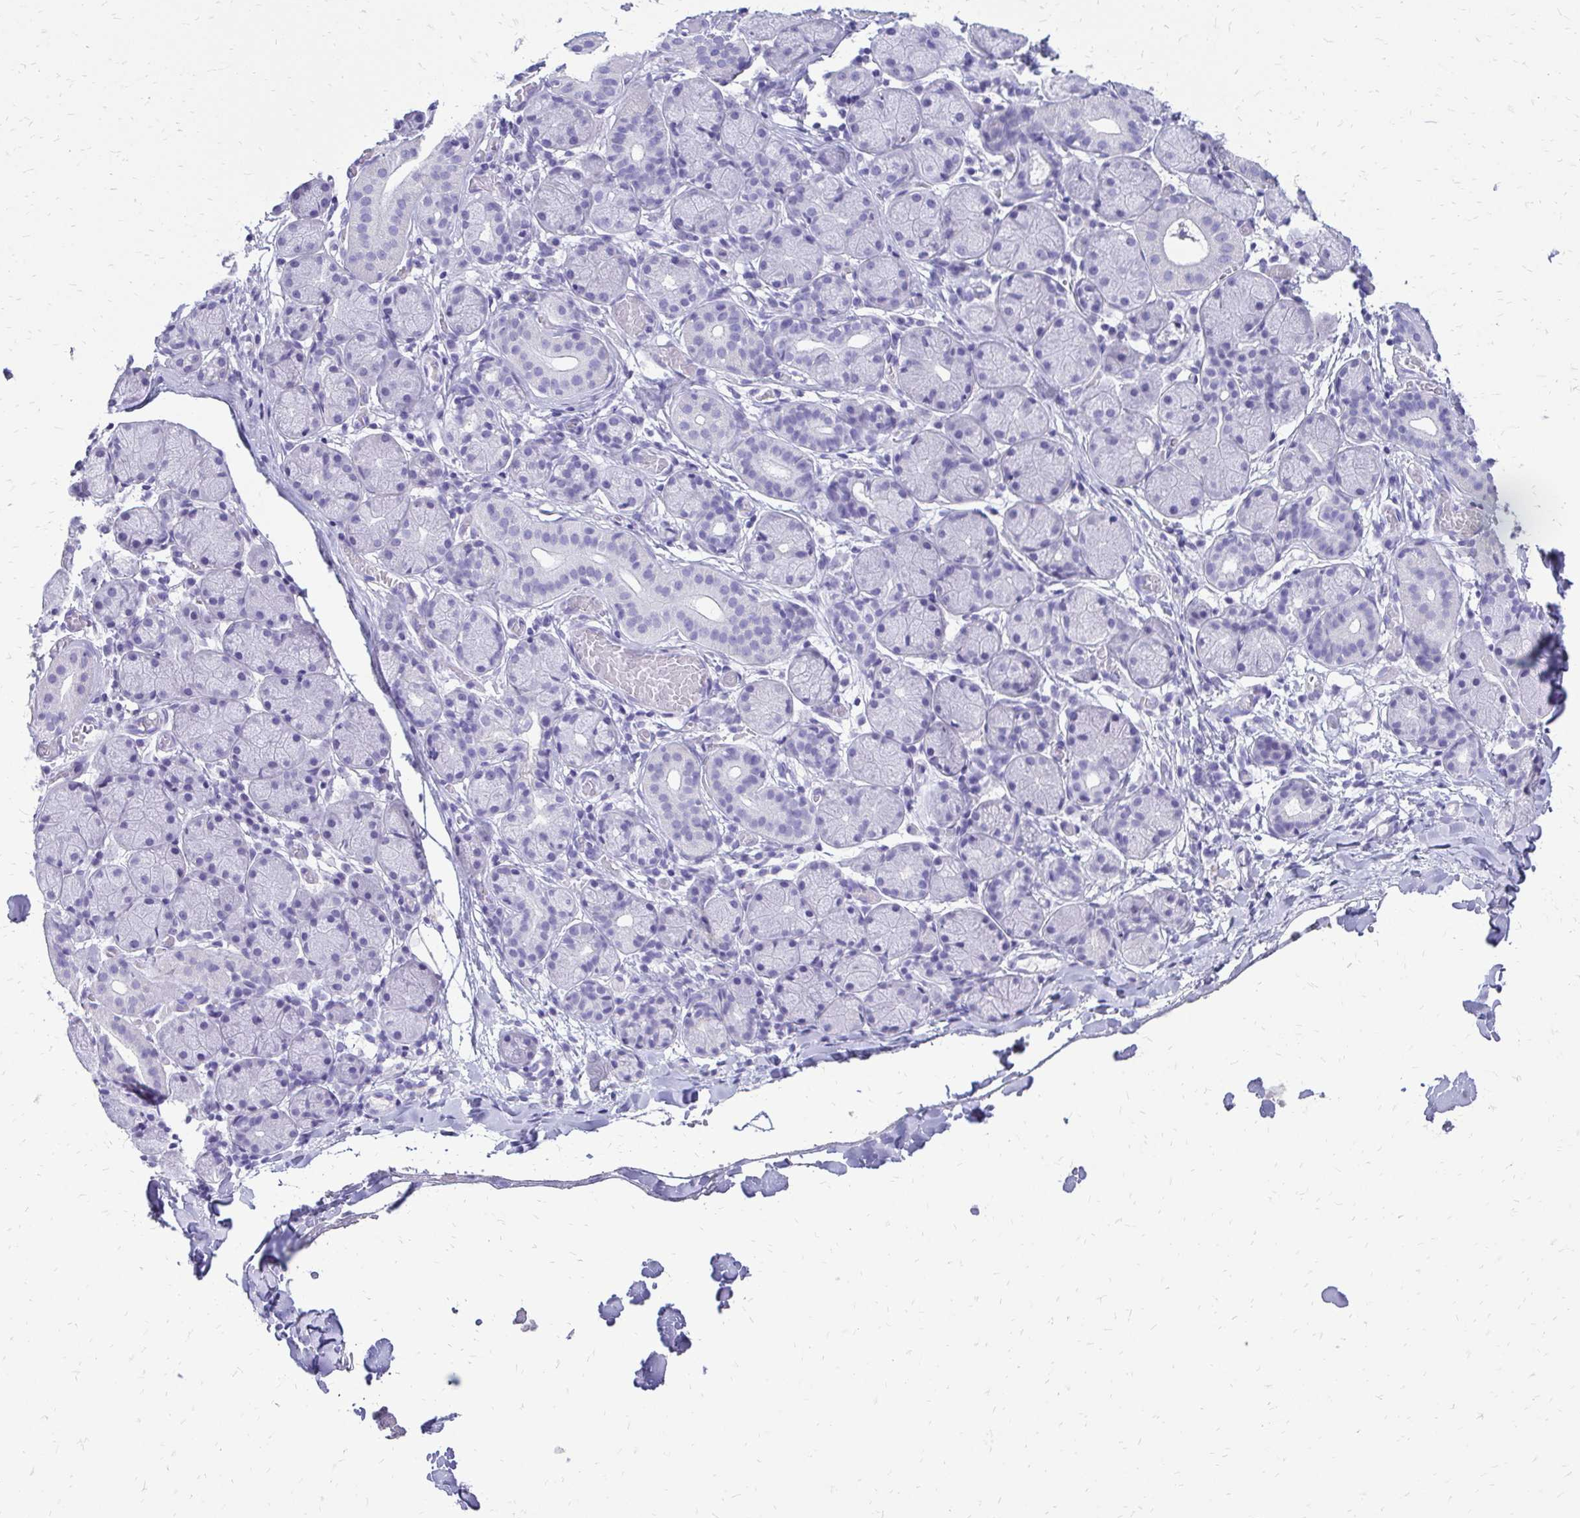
{"staining": {"intensity": "negative", "quantity": "none", "location": "none"}, "tissue": "salivary gland", "cell_type": "Glandular cells", "image_type": "normal", "snomed": [{"axis": "morphology", "description": "Normal tissue, NOS"}, {"axis": "topography", "description": "Salivary gland"}], "caption": "IHC of benign human salivary gland displays no positivity in glandular cells. Brightfield microscopy of immunohistochemistry (IHC) stained with DAB (3,3'-diaminobenzidine) (brown) and hematoxylin (blue), captured at high magnification.", "gene": "SLC32A1", "patient": {"sex": "female", "age": 24}}